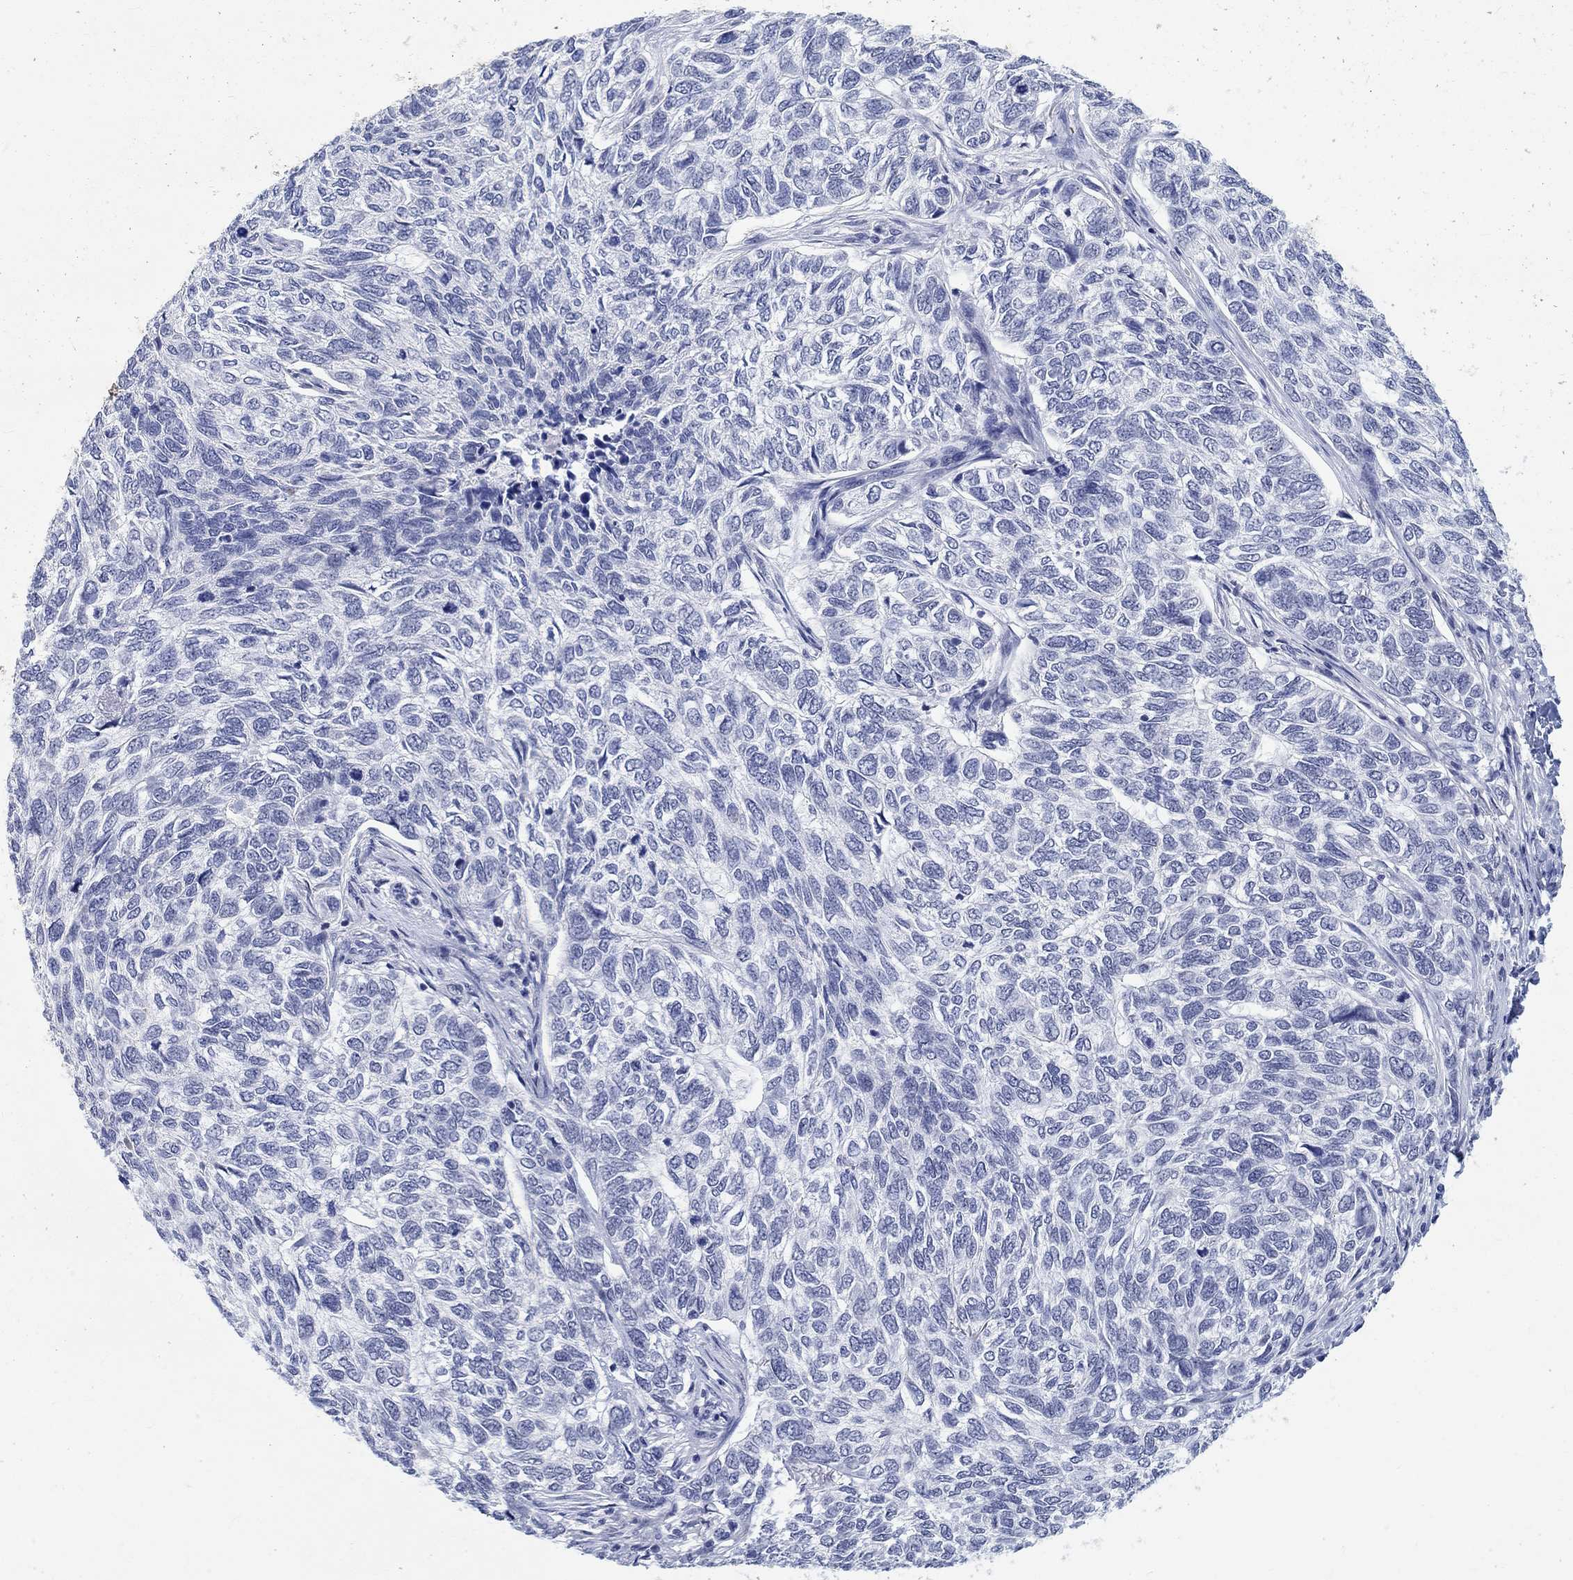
{"staining": {"intensity": "negative", "quantity": "none", "location": "none"}, "tissue": "skin cancer", "cell_type": "Tumor cells", "image_type": "cancer", "snomed": [{"axis": "morphology", "description": "Basal cell carcinoma"}, {"axis": "topography", "description": "Skin"}], "caption": "Immunohistochemistry image of human basal cell carcinoma (skin) stained for a protein (brown), which reveals no staining in tumor cells. (DAB (3,3'-diaminobenzidine) IHC visualized using brightfield microscopy, high magnification).", "gene": "ANKS1B", "patient": {"sex": "female", "age": 65}}